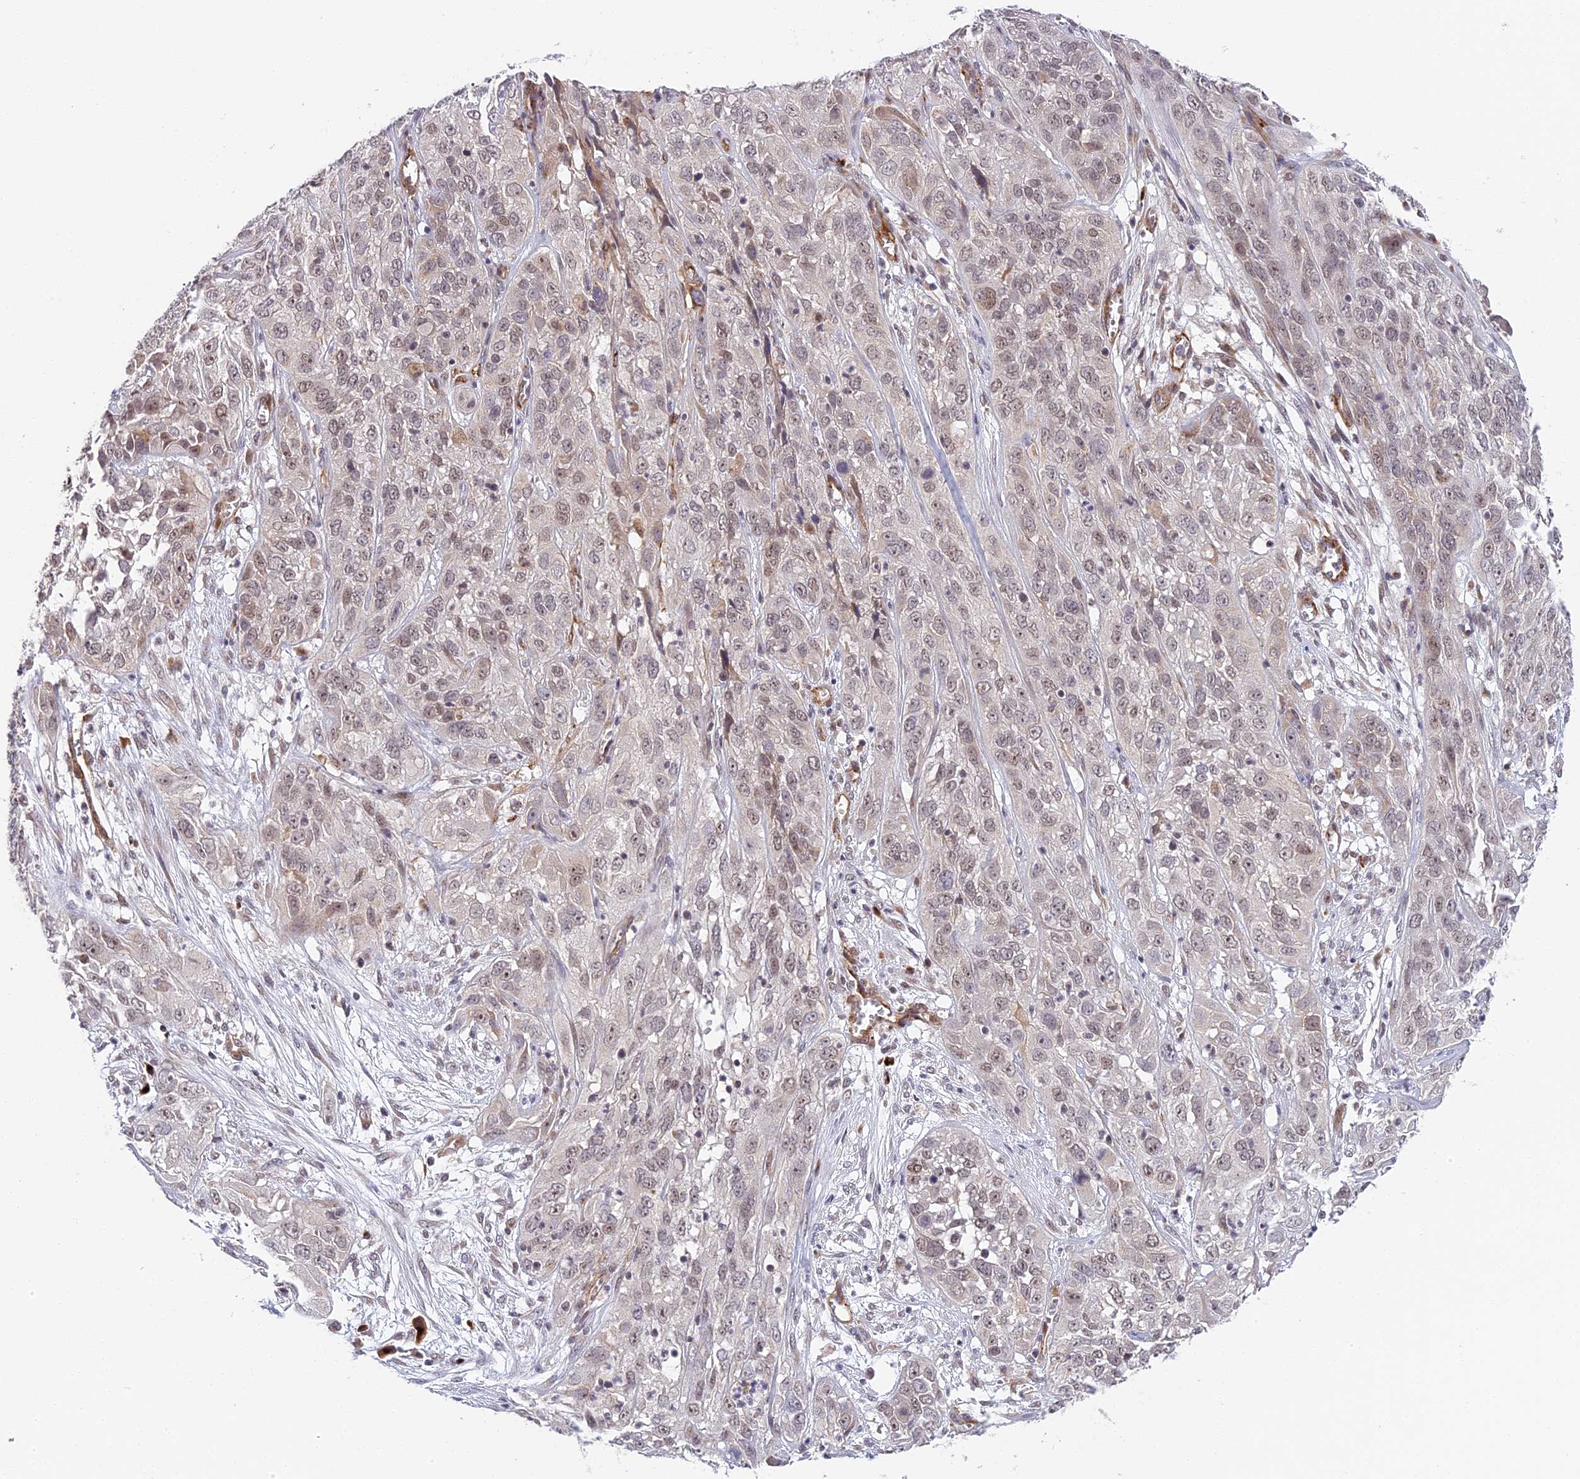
{"staining": {"intensity": "weak", "quantity": "25%-75%", "location": "nuclear"}, "tissue": "cervical cancer", "cell_type": "Tumor cells", "image_type": "cancer", "snomed": [{"axis": "morphology", "description": "Squamous cell carcinoma, NOS"}, {"axis": "topography", "description": "Cervix"}], "caption": "A high-resolution micrograph shows IHC staining of cervical squamous cell carcinoma, which exhibits weak nuclear positivity in approximately 25%-75% of tumor cells.", "gene": "HEATR5B", "patient": {"sex": "female", "age": 32}}